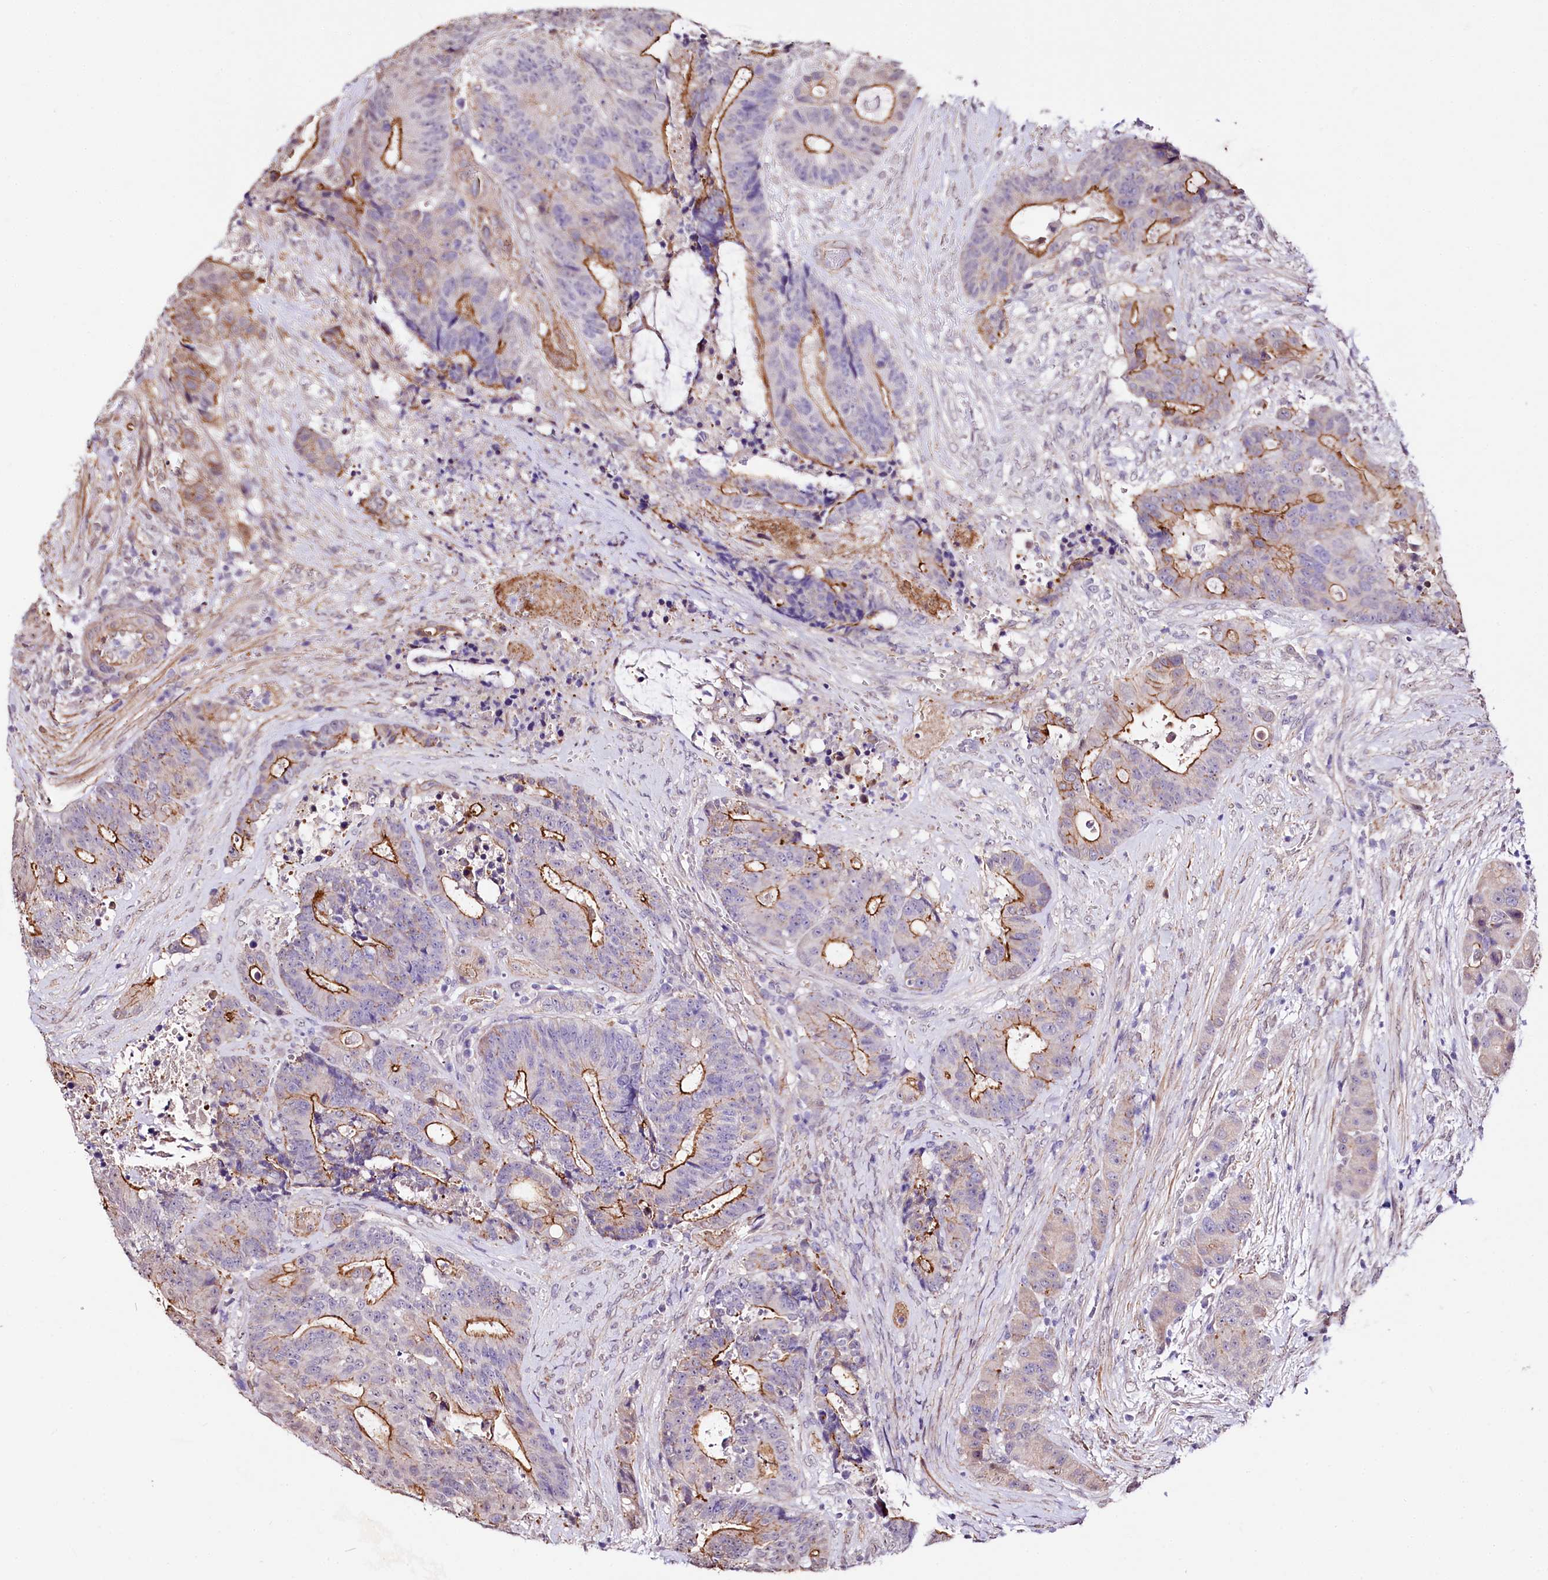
{"staining": {"intensity": "moderate", "quantity": "25%-75%", "location": "cytoplasmic/membranous"}, "tissue": "colorectal cancer", "cell_type": "Tumor cells", "image_type": "cancer", "snomed": [{"axis": "morphology", "description": "Adenocarcinoma, NOS"}, {"axis": "topography", "description": "Rectum"}], "caption": "Immunohistochemistry (IHC) (DAB (3,3'-diaminobenzidine)) staining of colorectal adenocarcinoma reveals moderate cytoplasmic/membranous protein positivity in about 25%-75% of tumor cells.", "gene": "ST7", "patient": {"sex": "male", "age": 69}}